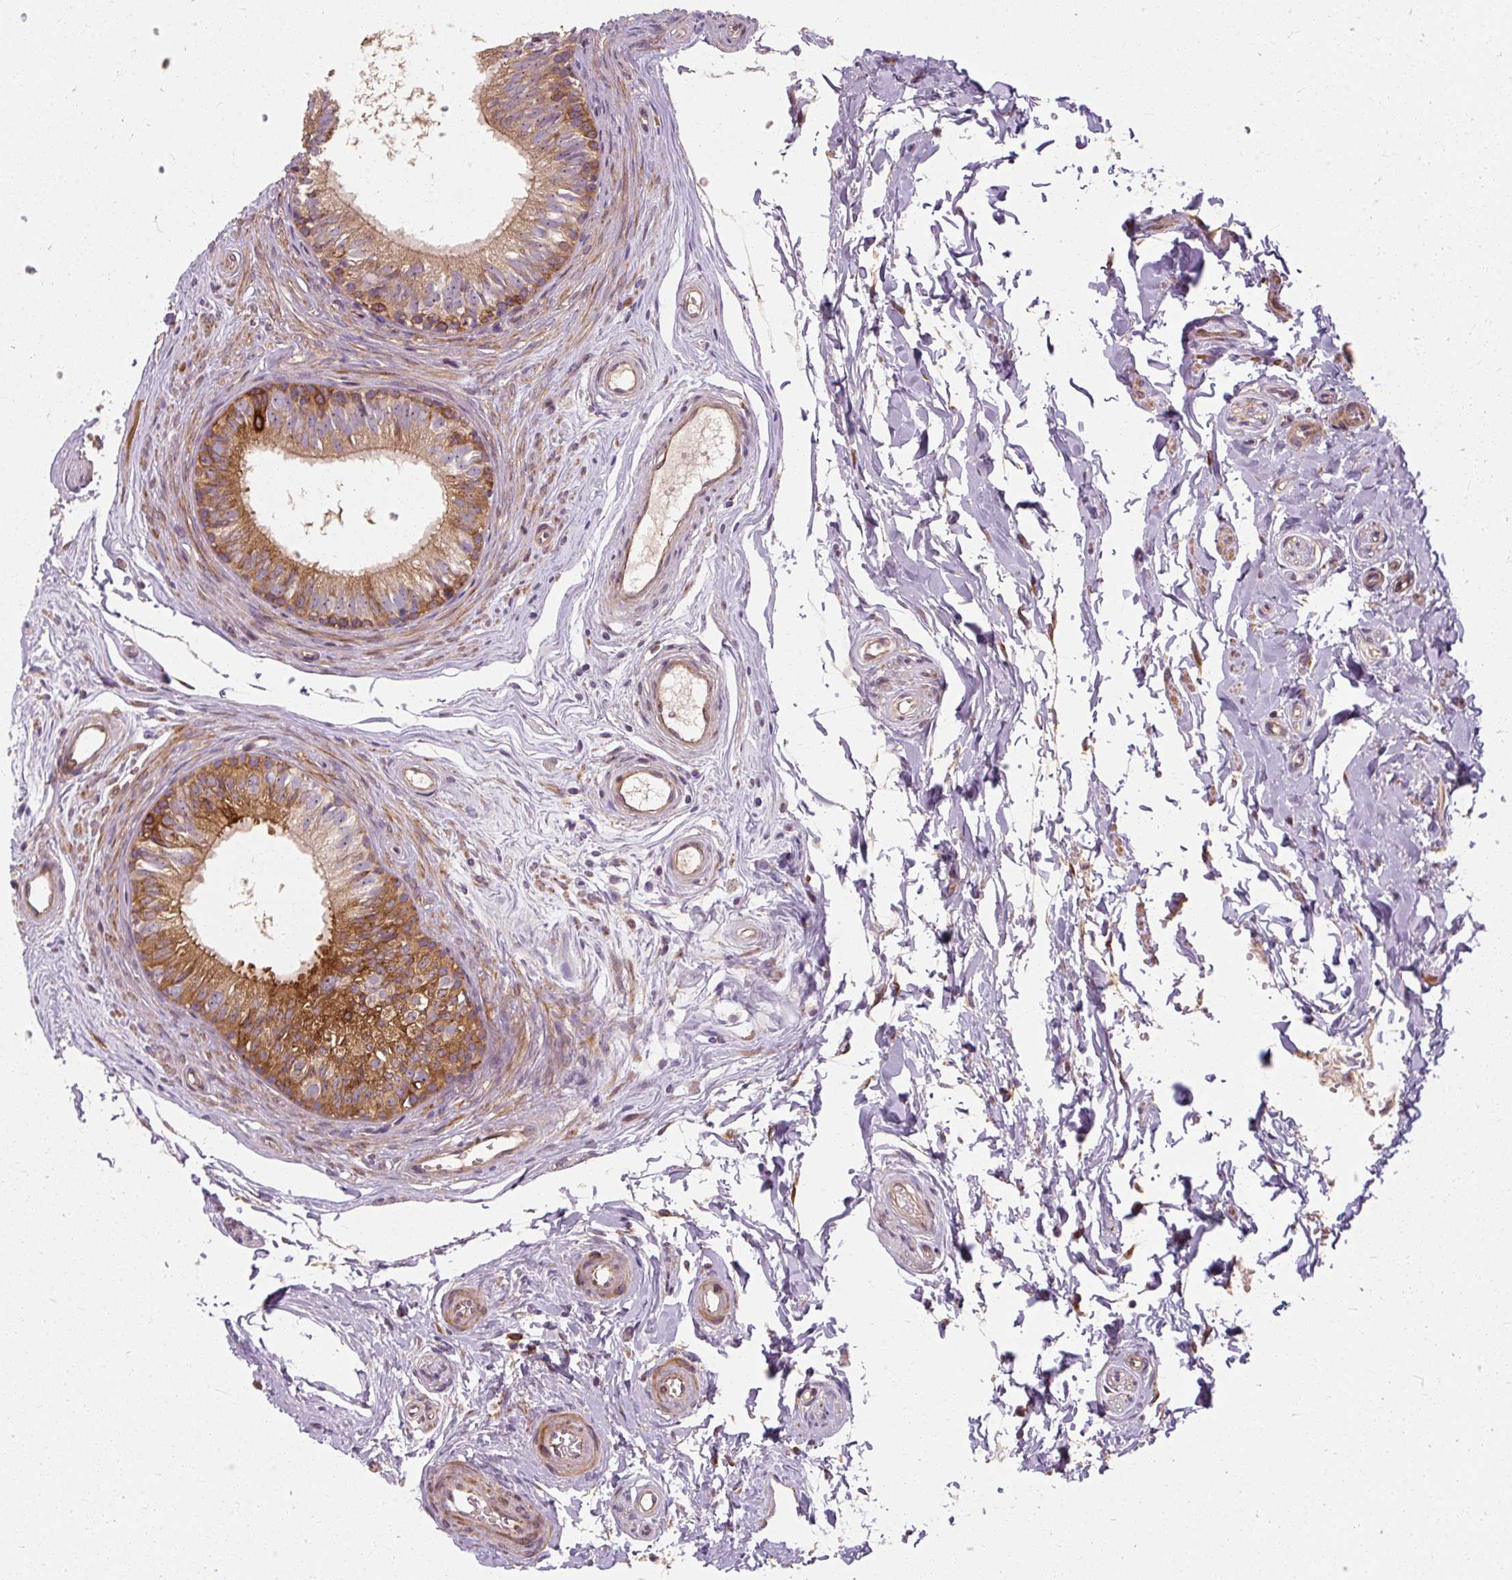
{"staining": {"intensity": "strong", "quantity": ">75%", "location": "cytoplasmic/membranous"}, "tissue": "epididymis", "cell_type": "Glandular cells", "image_type": "normal", "snomed": [{"axis": "morphology", "description": "Normal tissue, NOS"}, {"axis": "topography", "description": "Epididymis"}], "caption": "Epididymis was stained to show a protein in brown. There is high levels of strong cytoplasmic/membranous staining in approximately >75% of glandular cells. (DAB = brown stain, brightfield microscopy at high magnification).", "gene": "TBC1D4", "patient": {"sex": "male", "age": 45}}